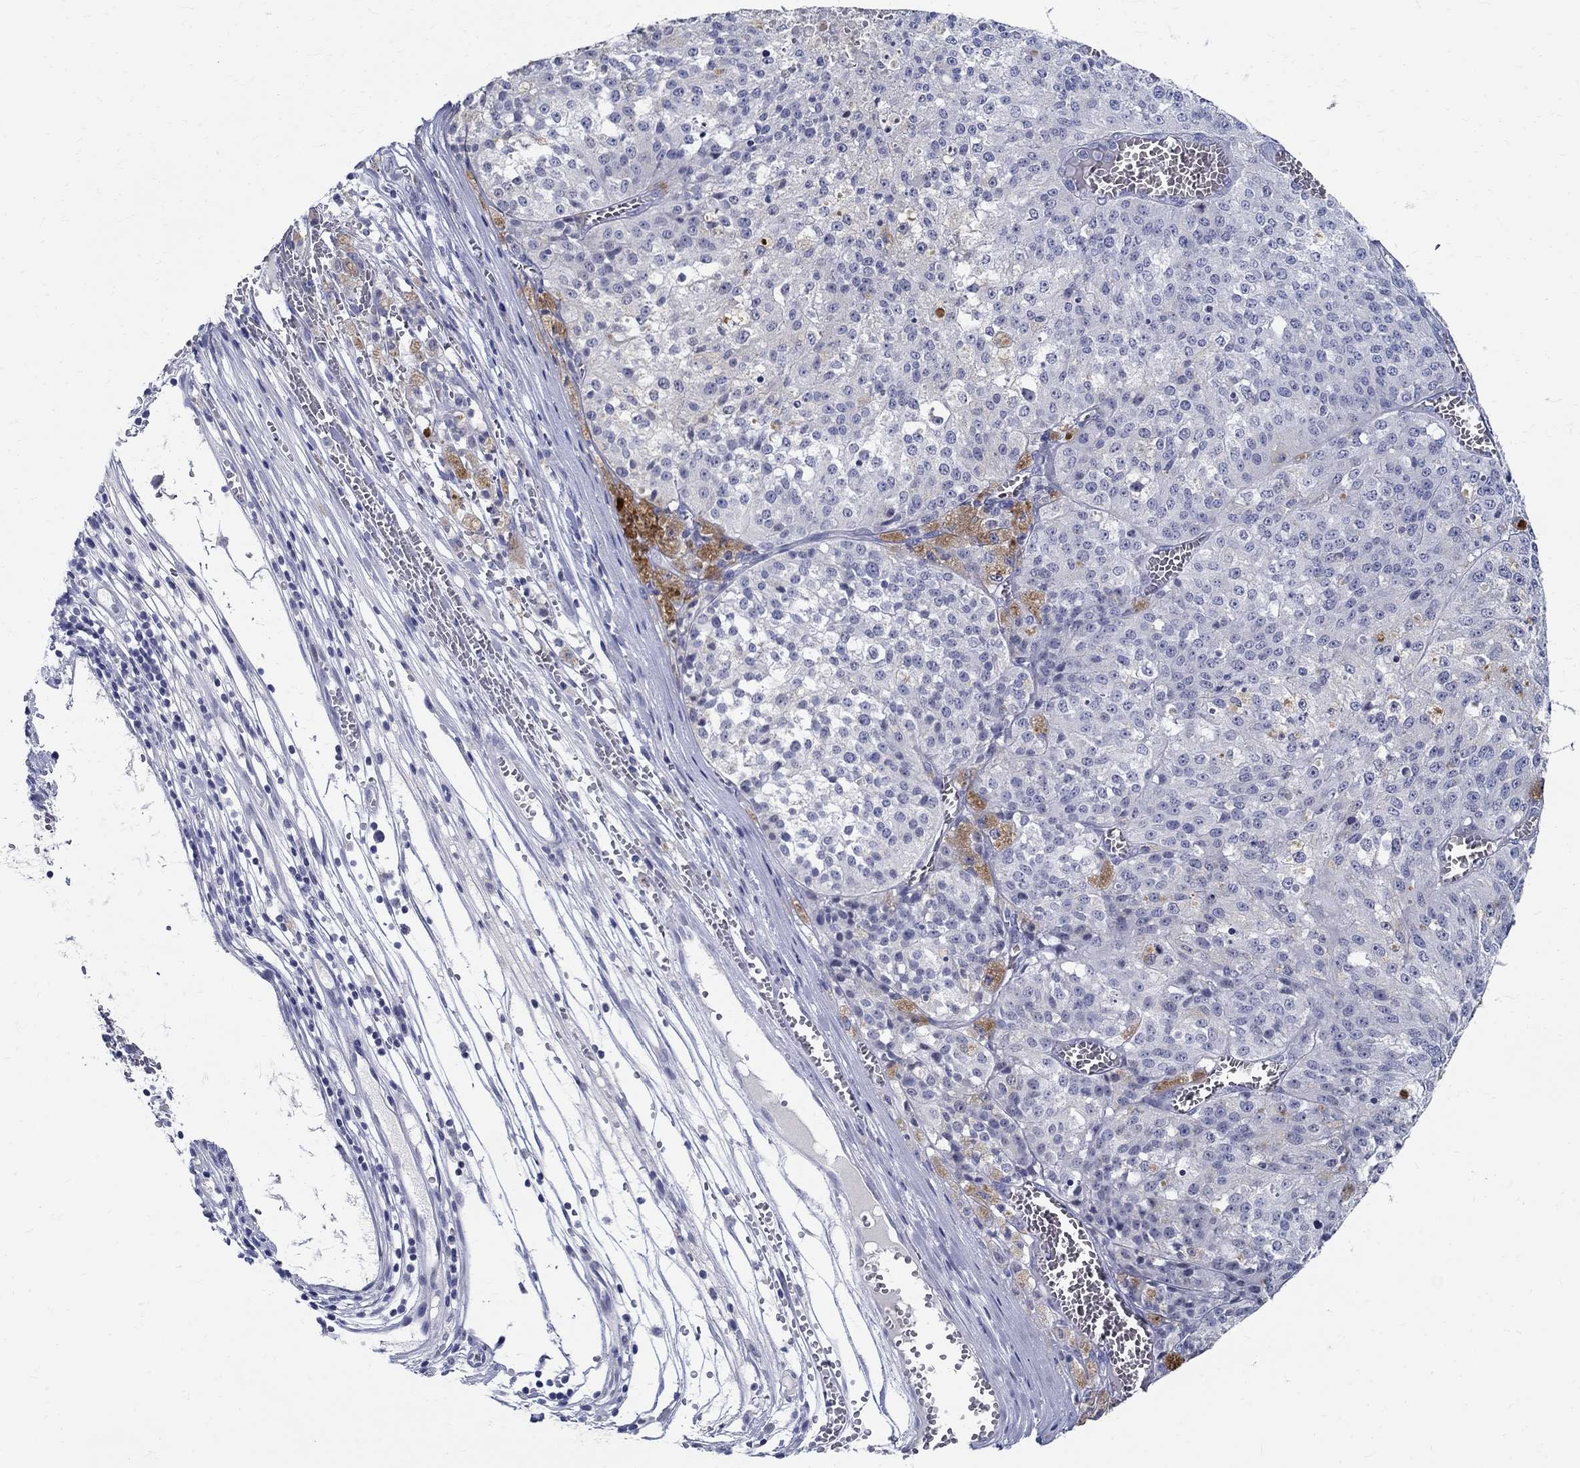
{"staining": {"intensity": "negative", "quantity": "none", "location": "none"}, "tissue": "melanoma", "cell_type": "Tumor cells", "image_type": "cancer", "snomed": [{"axis": "morphology", "description": "Malignant melanoma, Metastatic site"}, {"axis": "topography", "description": "Lymph node"}], "caption": "IHC histopathology image of neoplastic tissue: human malignant melanoma (metastatic site) stained with DAB (3,3'-diaminobenzidine) displays no significant protein positivity in tumor cells.", "gene": "CETN1", "patient": {"sex": "female", "age": 64}}